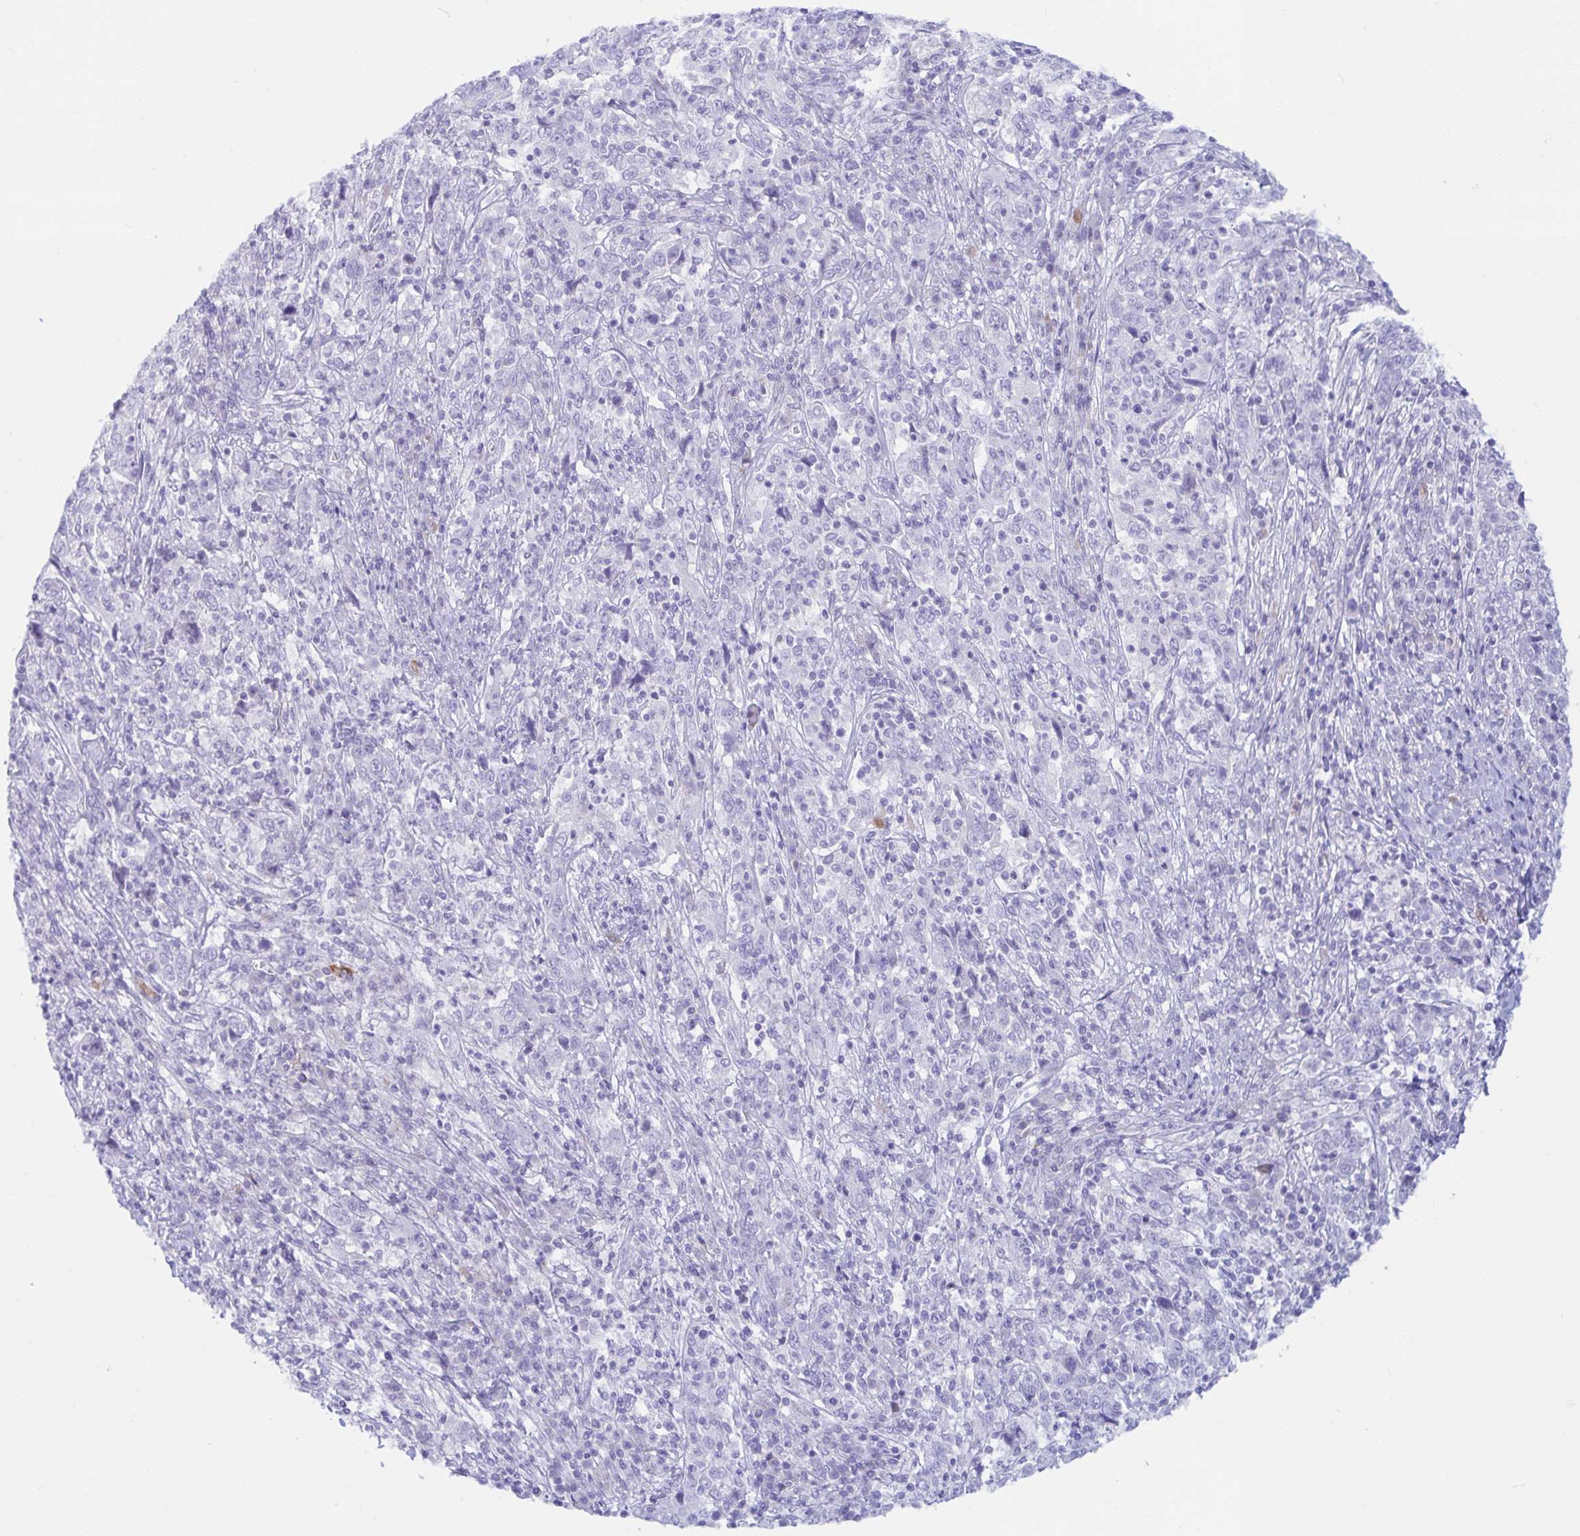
{"staining": {"intensity": "negative", "quantity": "none", "location": "none"}, "tissue": "cervical cancer", "cell_type": "Tumor cells", "image_type": "cancer", "snomed": [{"axis": "morphology", "description": "Squamous cell carcinoma, NOS"}, {"axis": "topography", "description": "Cervix"}], "caption": "Human cervical cancer (squamous cell carcinoma) stained for a protein using immunohistochemistry (IHC) reveals no expression in tumor cells.", "gene": "BEST1", "patient": {"sex": "female", "age": 46}}